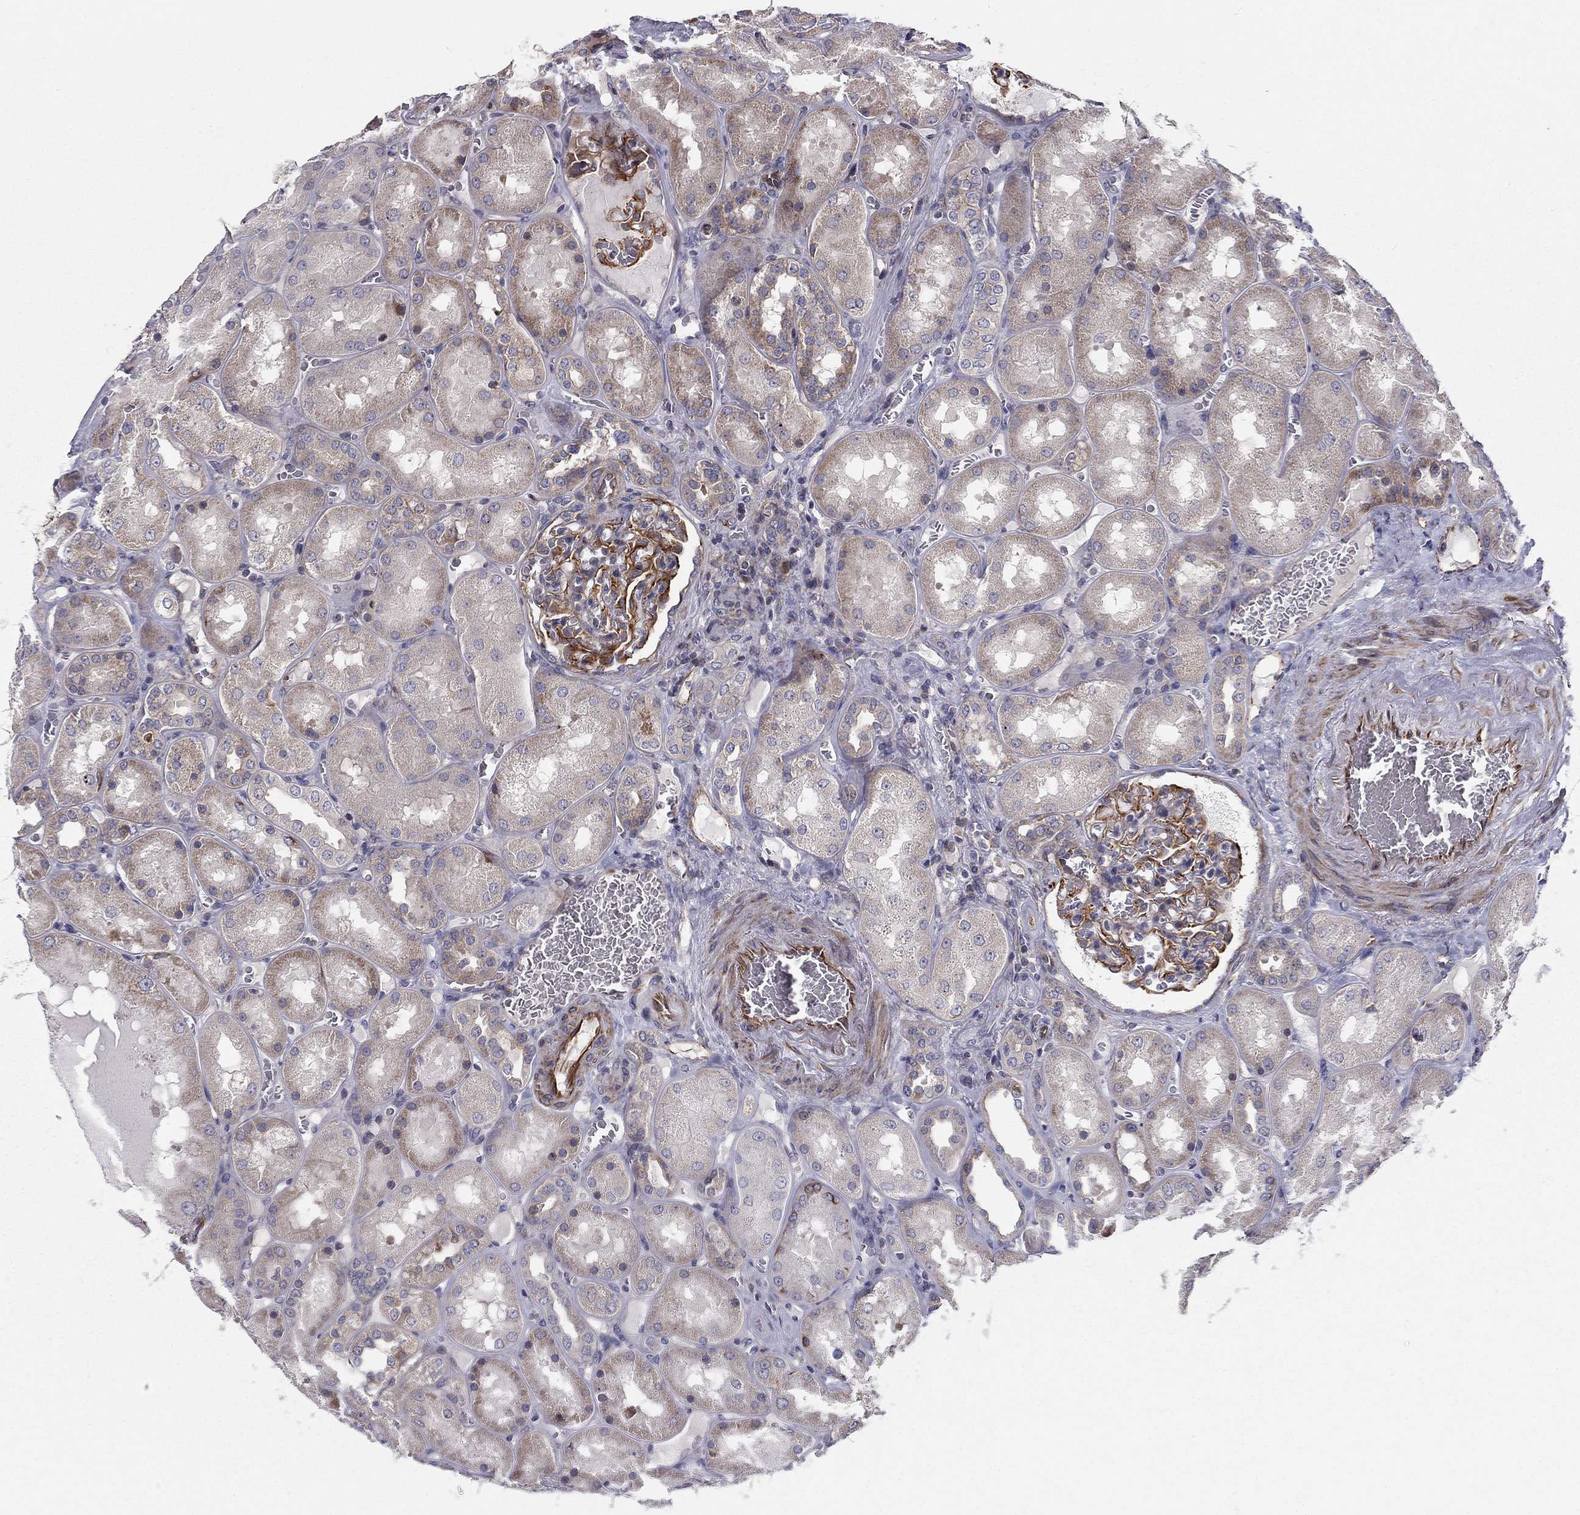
{"staining": {"intensity": "strong", "quantity": "25%-75%", "location": "cytoplasmic/membranous"}, "tissue": "kidney", "cell_type": "Cells in glomeruli", "image_type": "normal", "snomed": [{"axis": "morphology", "description": "Normal tissue, NOS"}, {"axis": "topography", "description": "Kidney"}], "caption": "Immunohistochemistry (IHC) photomicrograph of unremarkable kidney: human kidney stained using immunohistochemistry (IHC) exhibits high levels of strong protein expression localized specifically in the cytoplasmic/membranous of cells in glomeruli, appearing as a cytoplasmic/membranous brown color.", "gene": "CLSTN1", "patient": {"sex": "male", "age": 73}}